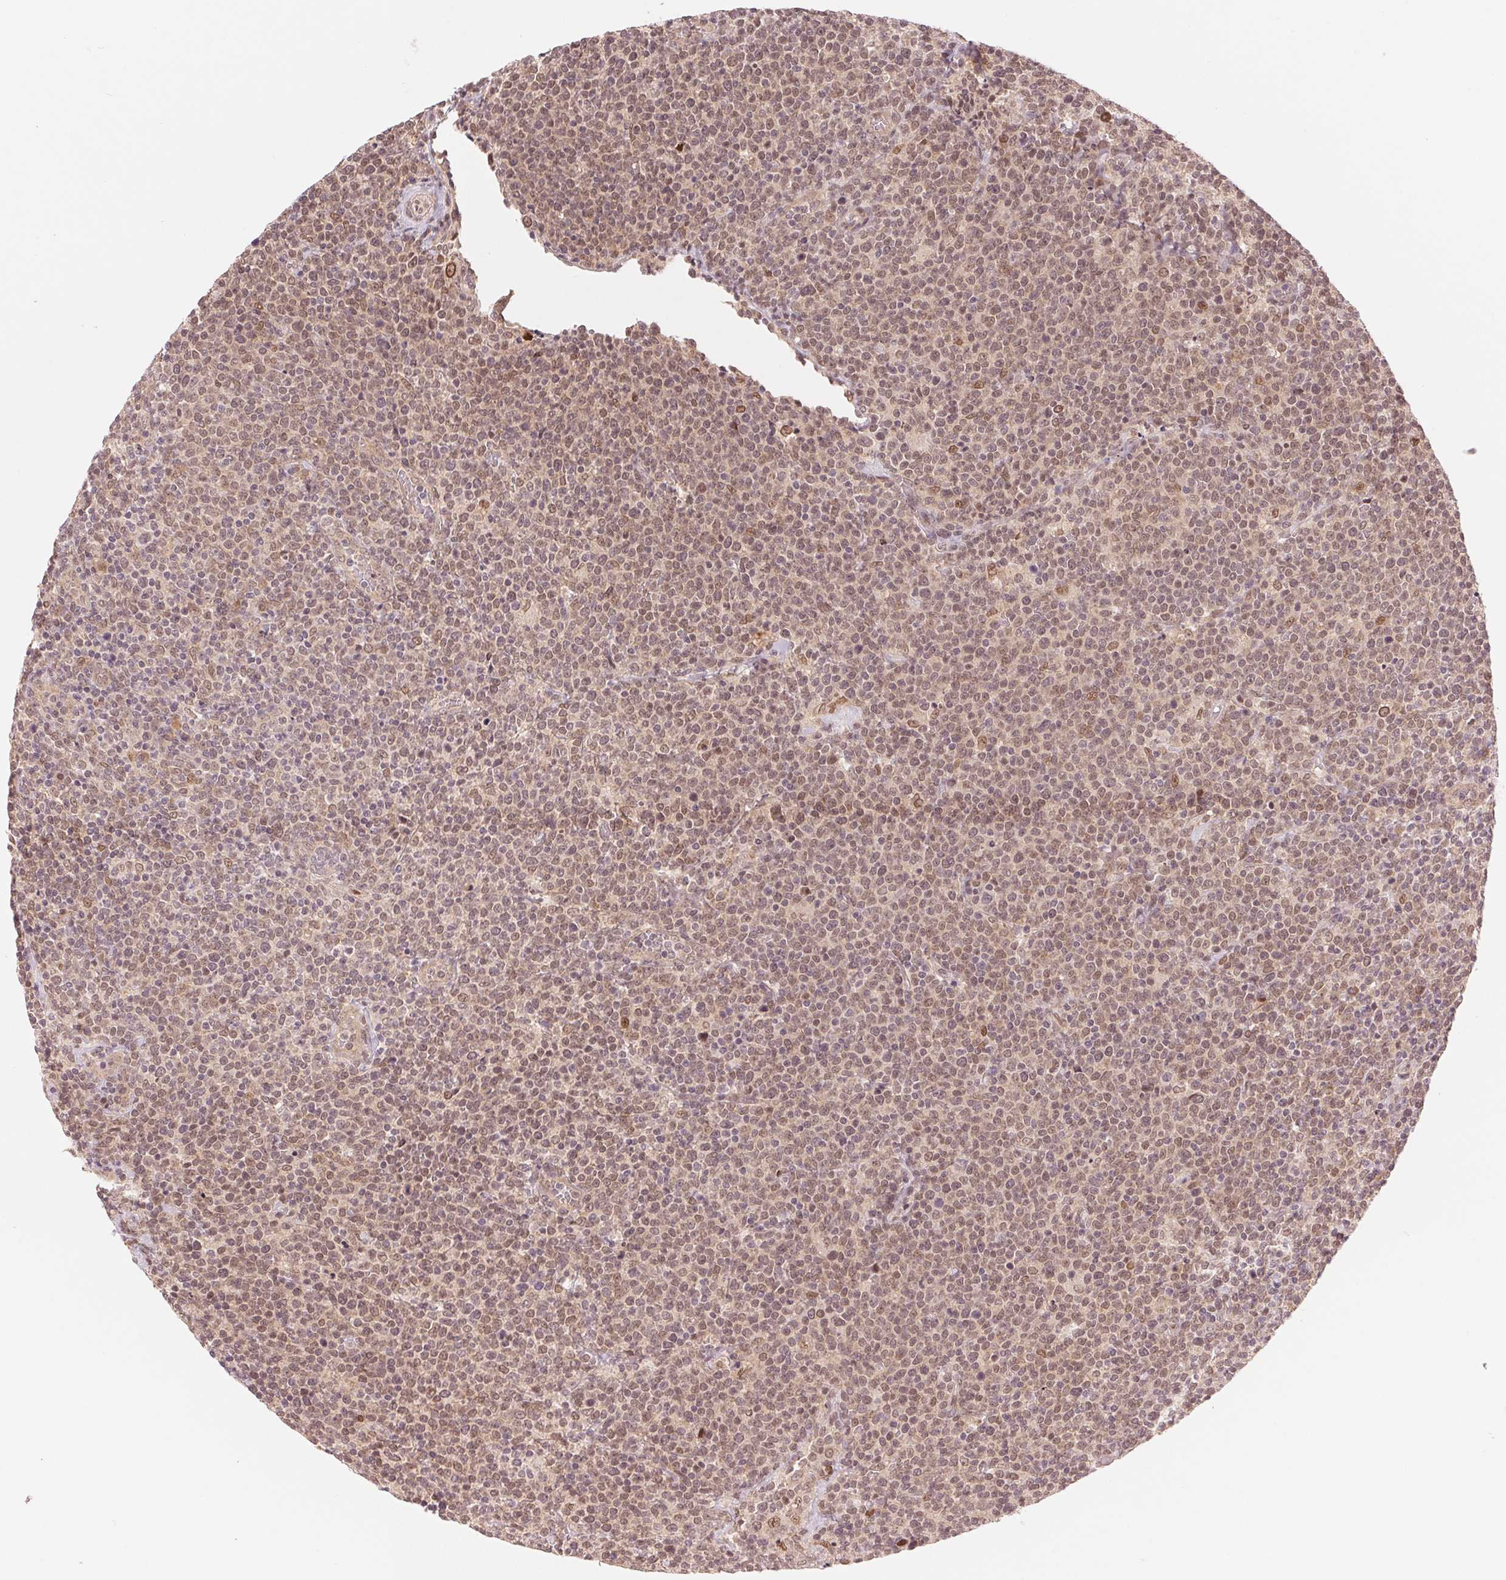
{"staining": {"intensity": "moderate", "quantity": ">75%", "location": "nuclear"}, "tissue": "lymphoma", "cell_type": "Tumor cells", "image_type": "cancer", "snomed": [{"axis": "morphology", "description": "Malignant lymphoma, non-Hodgkin's type, High grade"}, {"axis": "topography", "description": "Lymph node"}], "caption": "The image shows staining of lymphoma, revealing moderate nuclear protein positivity (brown color) within tumor cells.", "gene": "ERI3", "patient": {"sex": "male", "age": 61}}